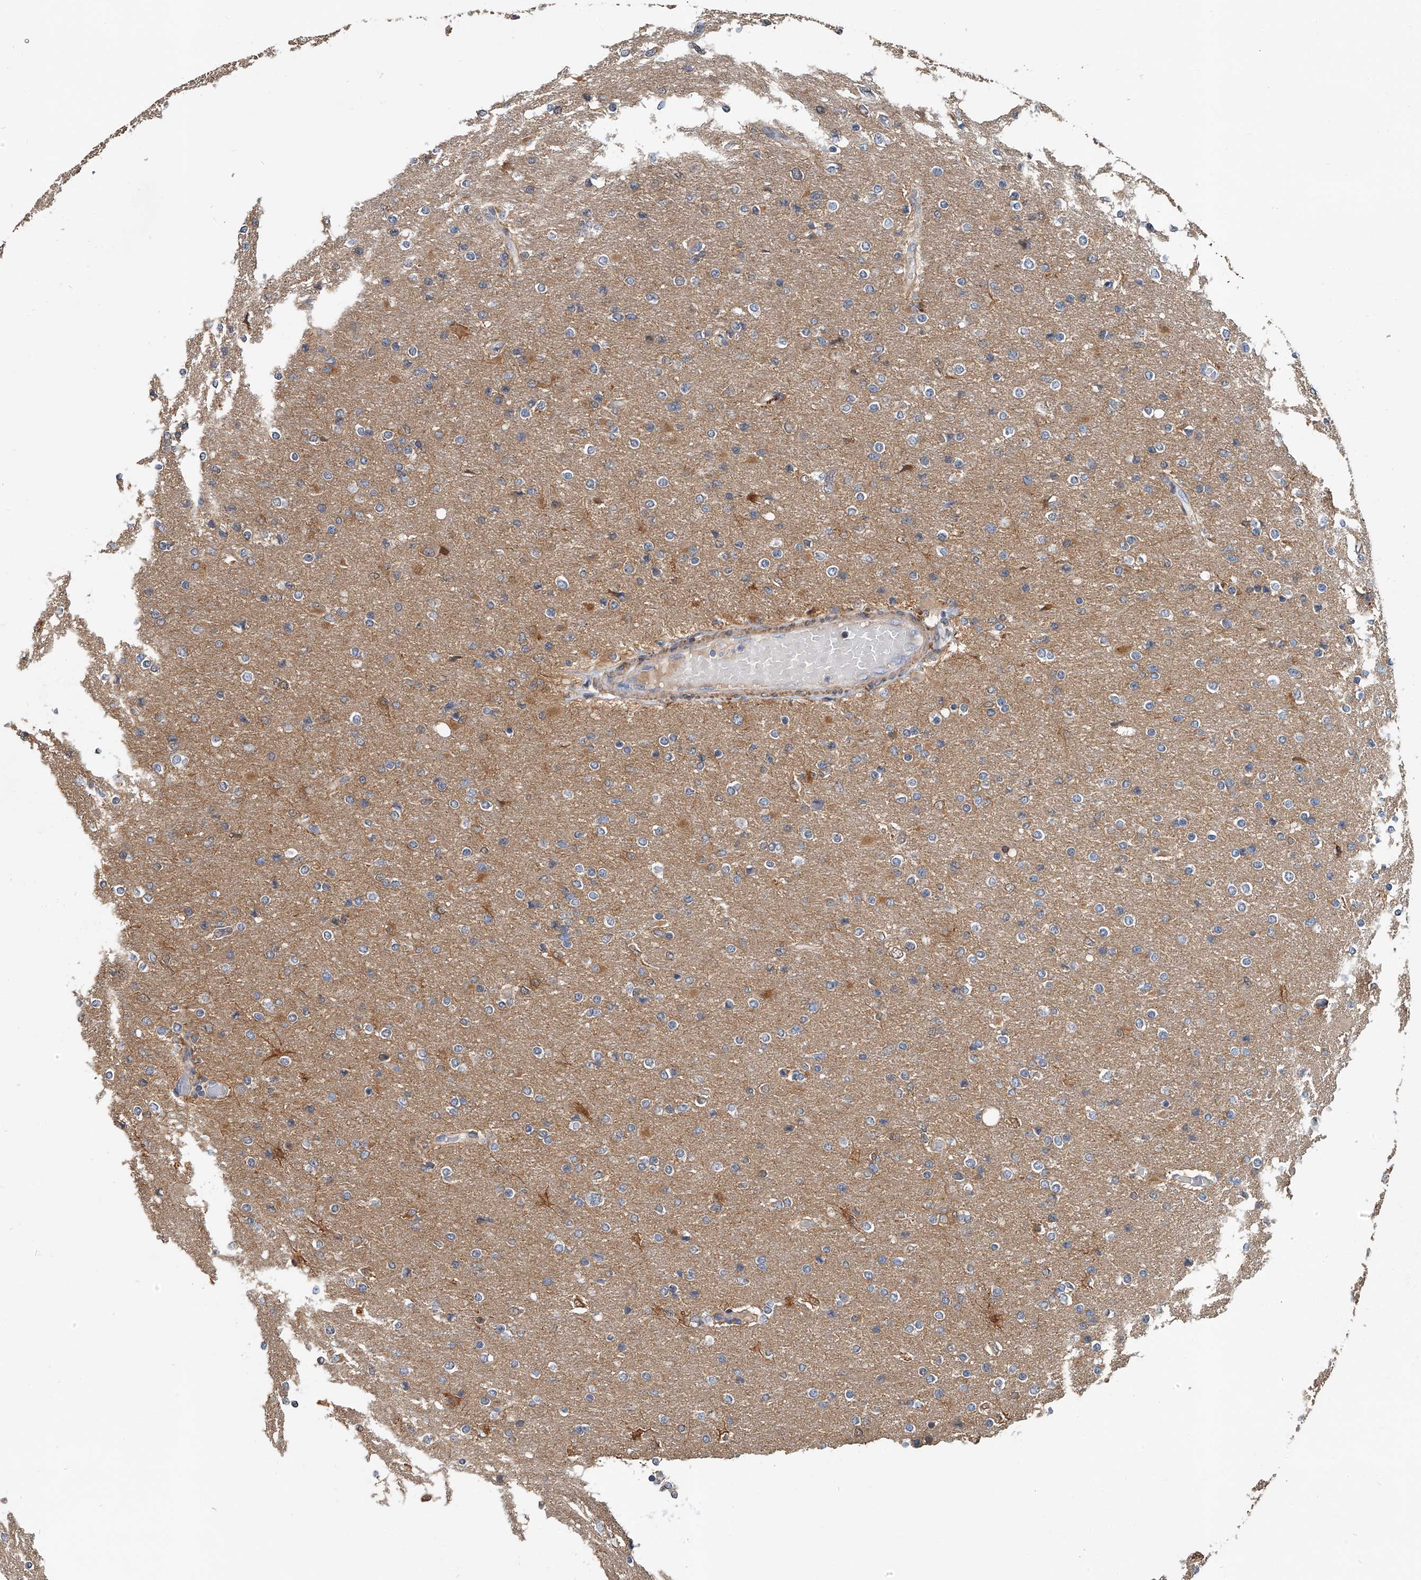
{"staining": {"intensity": "weak", "quantity": "25%-75%", "location": "cytoplasmic/membranous"}, "tissue": "glioma", "cell_type": "Tumor cells", "image_type": "cancer", "snomed": [{"axis": "morphology", "description": "Glioma, malignant, High grade"}, {"axis": "topography", "description": "Cerebral cortex"}], "caption": "Weak cytoplasmic/membranous positivity is seen in approximately 25%-75% of tumor cells in malignant glioma (high-grade).", "gene": "CD200", "patient": {"sex": "female", "age": 36}}